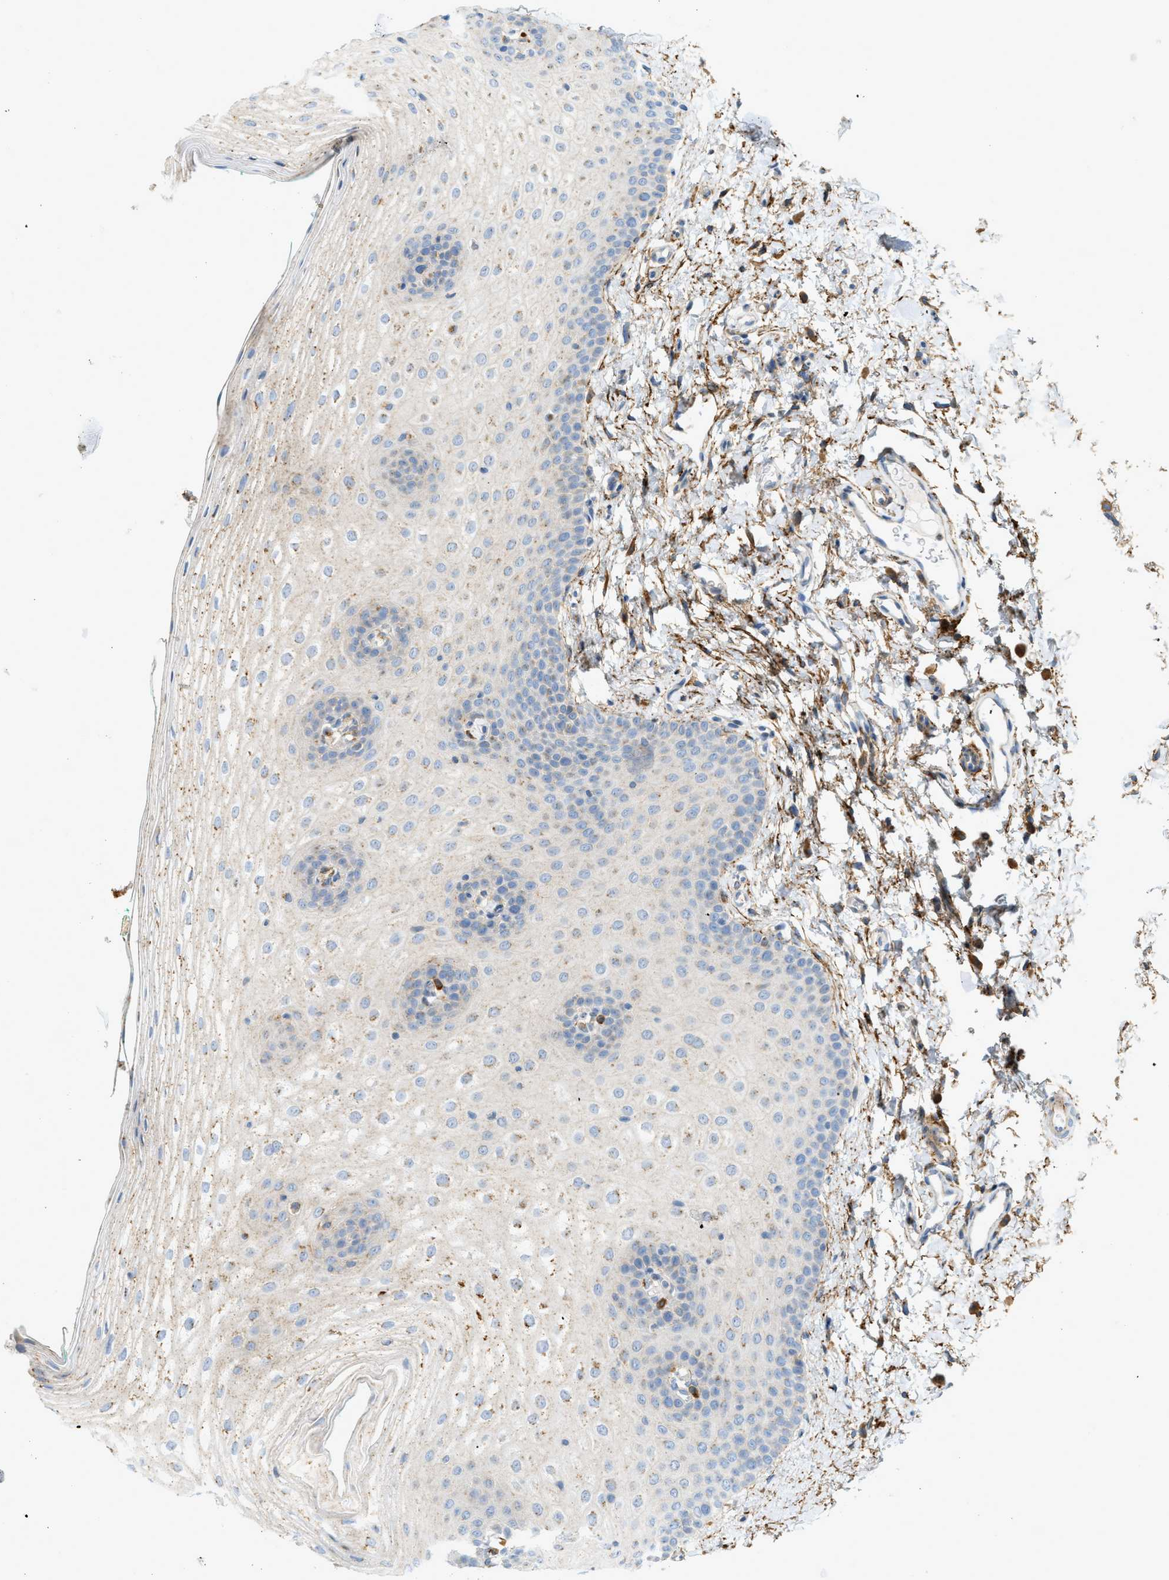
{"staining": {"intensity": "negative", "quantity": "none", "location": "none"}, "tissue": "oral mucosa", "cell_type": "Squamous epithelial cells", "image_type": "normal", "snomed": [{"axis": "morphology", "description": "Normal tissue, NOS"}, {"axis": "topography", "description": "Skin"}, {"axis": "topography", "description": "Oral tissue"}], "caption": "Immunohistochemistry of unremarkable human oral mucosa displays no positivity in squamous epithelial cells. The staining was performed using DAB (3,3'-diaminobenzidine) to visualize the protein expression in brown, while the nuclei were stained in blue with hematoxylin (Magnification: 20x).", "gene": "LMBRD1", "patient": {"sex": "male", "age": 84}}